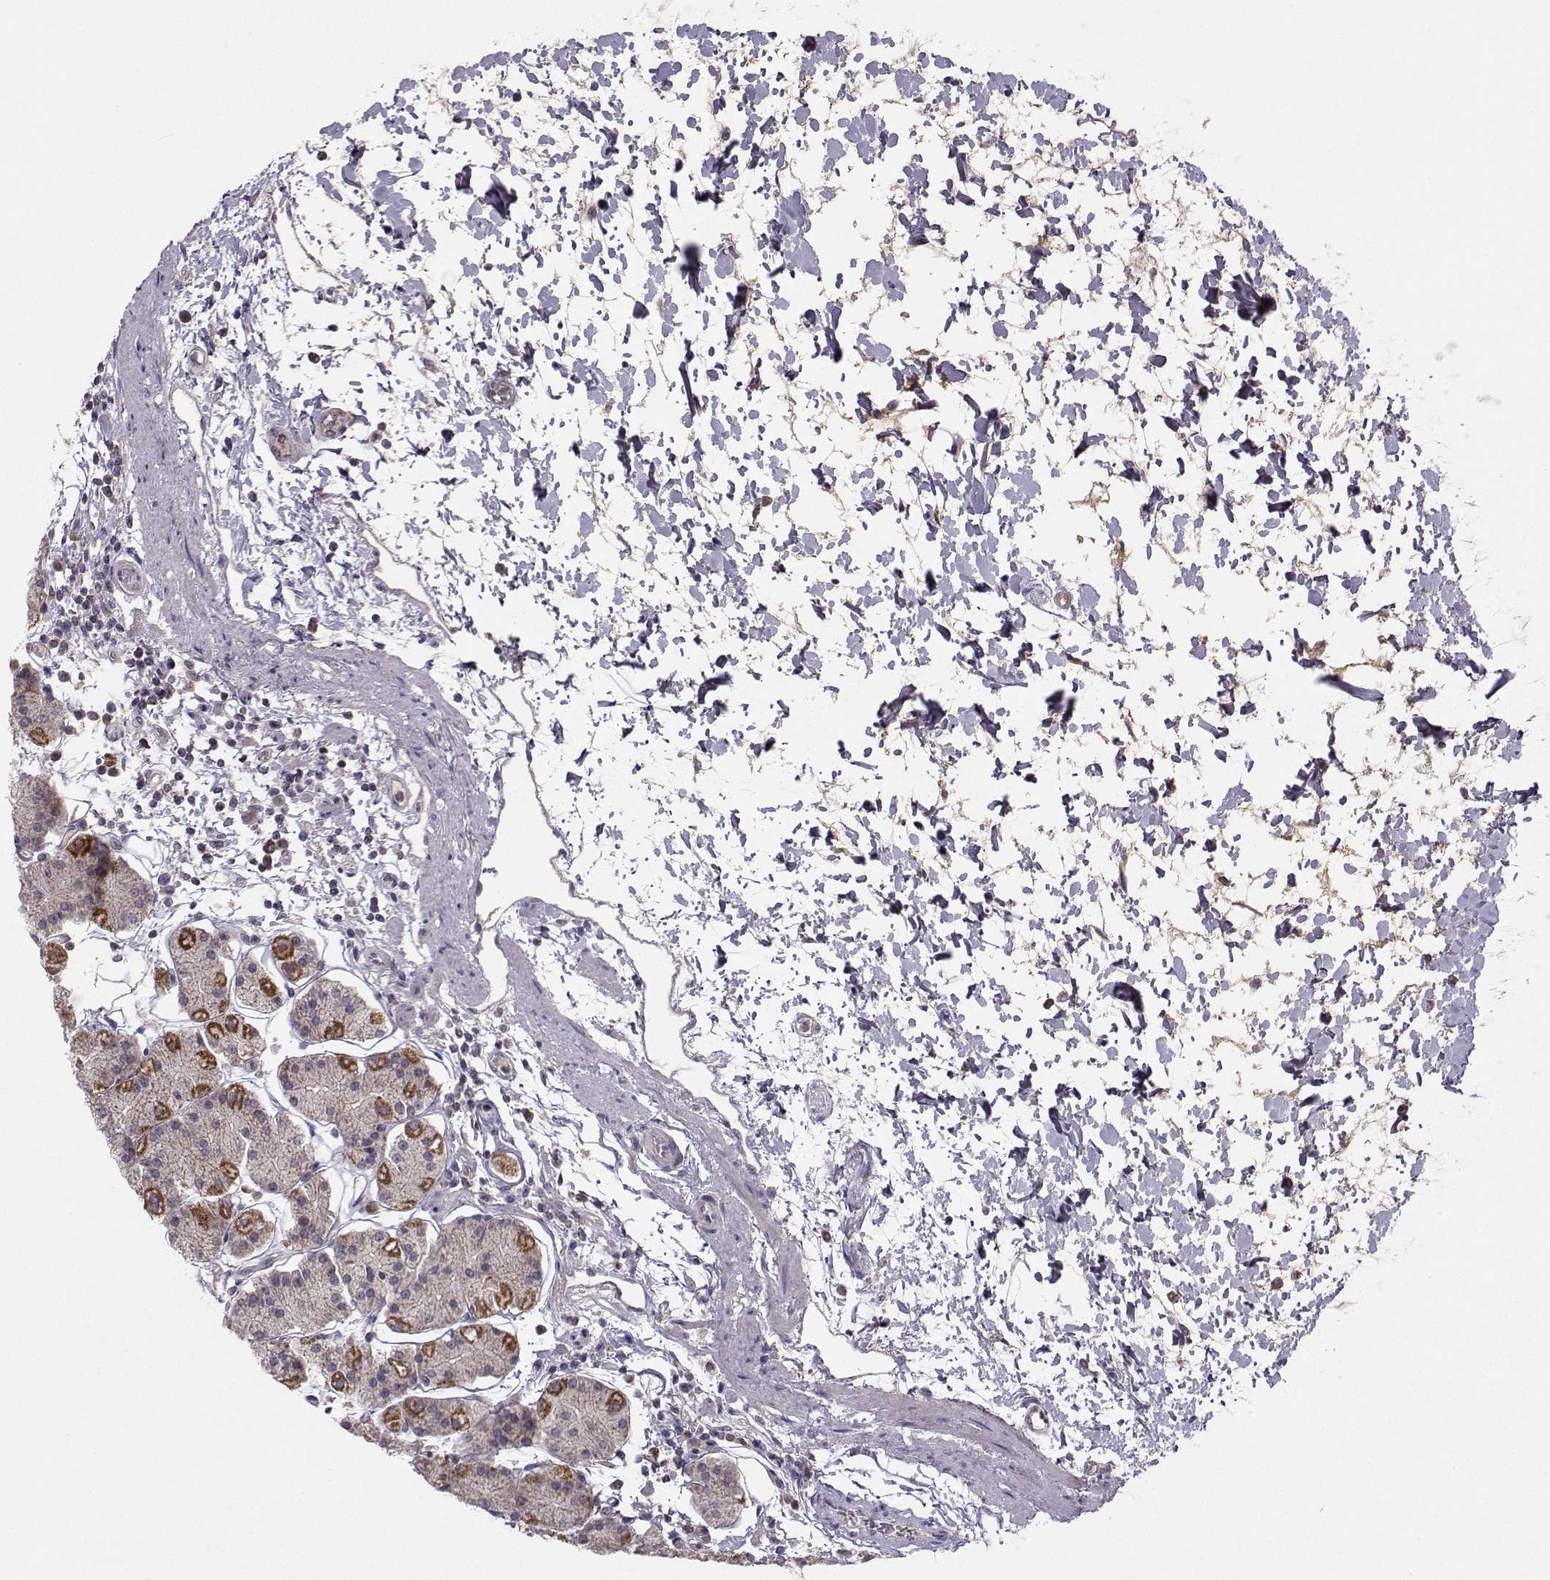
{"staining": {"intensity": "strong", "quantity": "25%-75%", "location": "cytoplasmic/membranous"}, "tissue": "stomach", "cell_type": "Glandular cells", "image_type": "normal", "snomed": [{"axis": "morphology", "description": "Normal tissue, NOS"}, {"axis": "topography", "description": "Stomach"}], "caption": "Approximately 25%-75% of glandular cells in normal human stomach show strong cytoplasmic/membranous protein staining as visualized by brown immunohistochemical staining.", "gene": "NECAB3", "patient": {"sex": "male", "age": 54}}